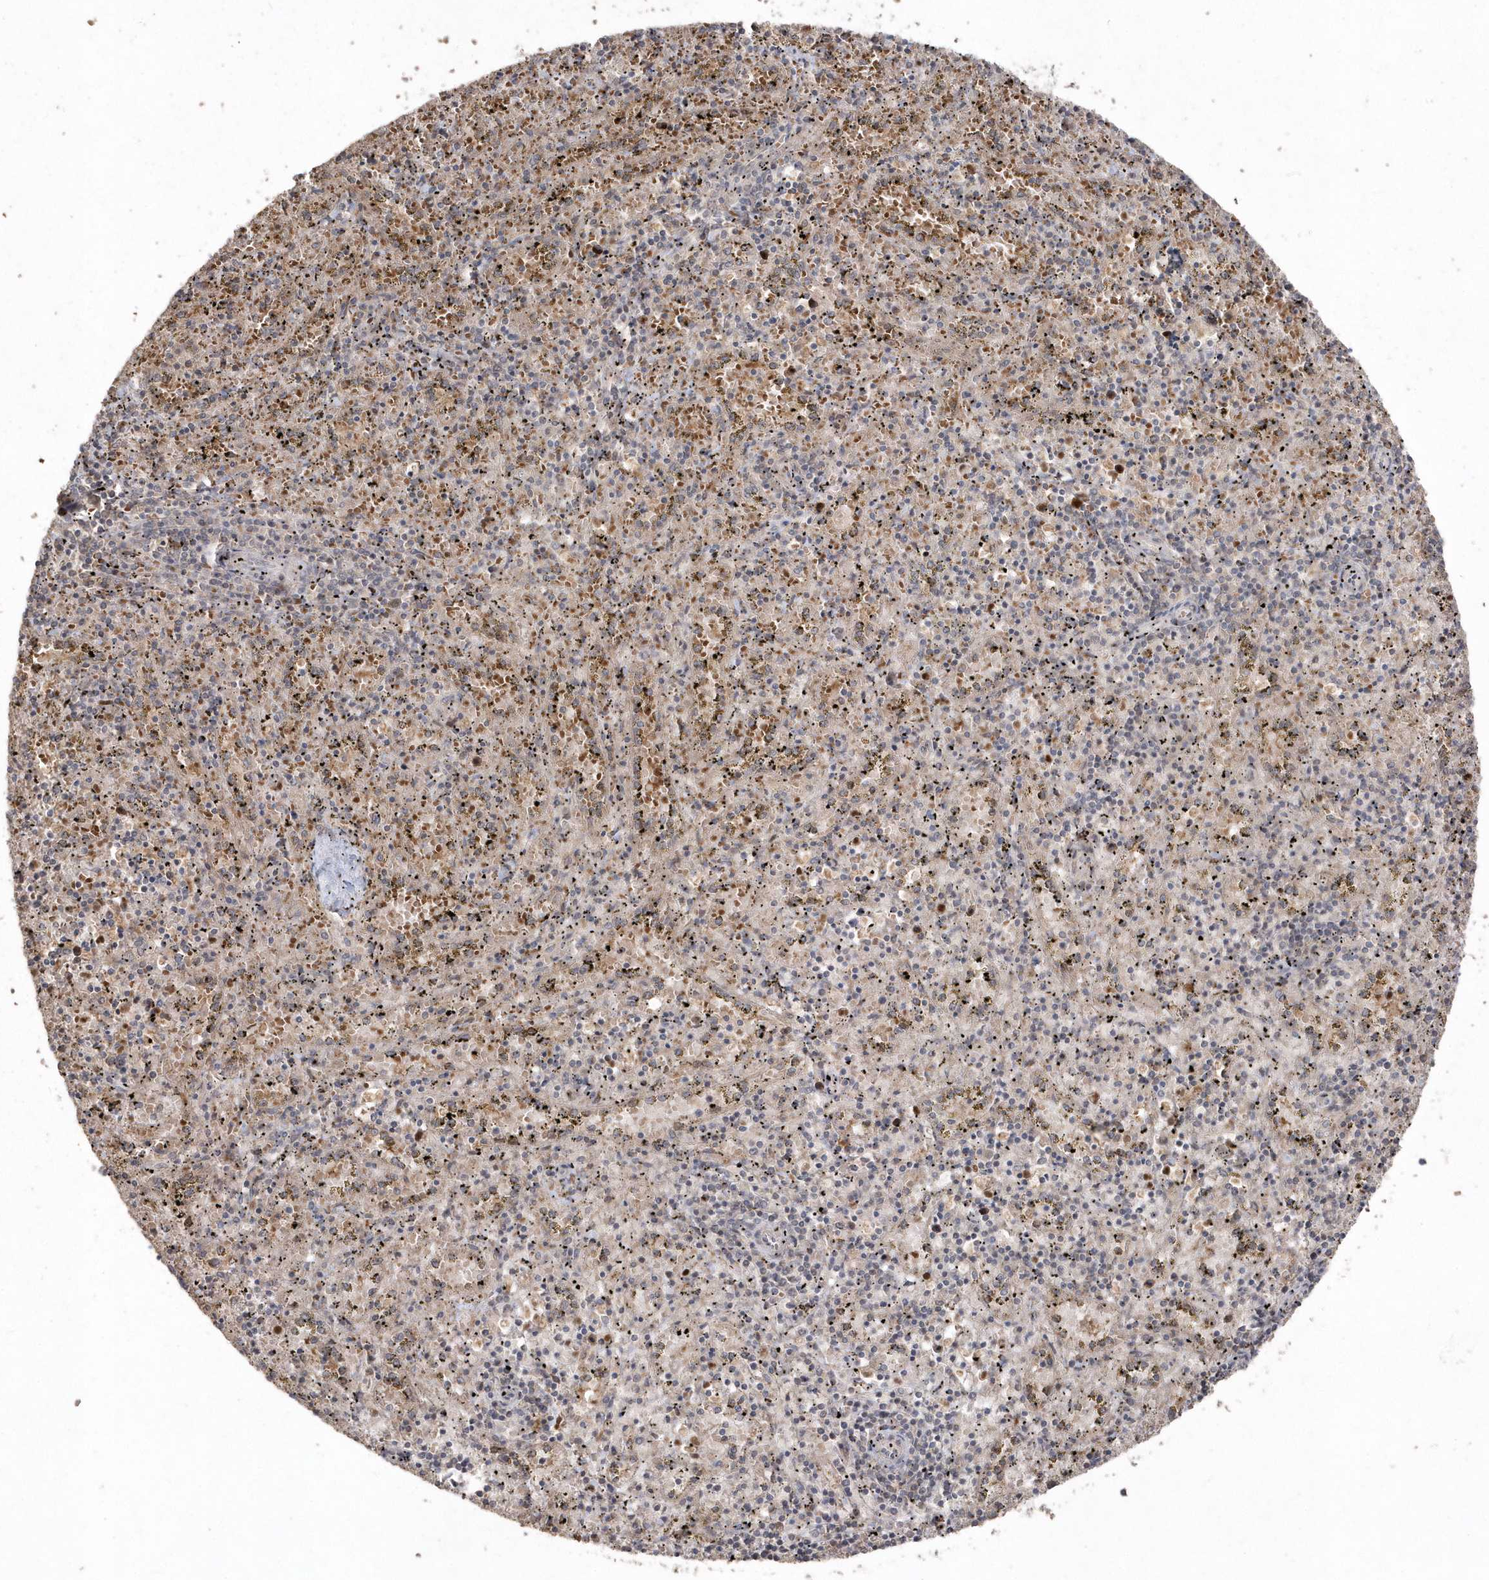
{"staining": {"intensity": "moderate", "quantity": "<25%", "location": "cytoplasmic/membranous"}, "tissue": "spleen", "cell_type": "Cells in red pulp", "image_type": "normal", "snomed": [{"axis": "morphology", "description": "Normal tissue, NOS"}, {"axis": "topography", "description": "Spleen"}], "caption": "The micrograph displays a brown stain indicating the presence of a protein in the cytoplasmic/membranous of cells in red pulp in spleen.", "gene": "GEMIN6", "patient": {"sex": "male", "age": 11}}